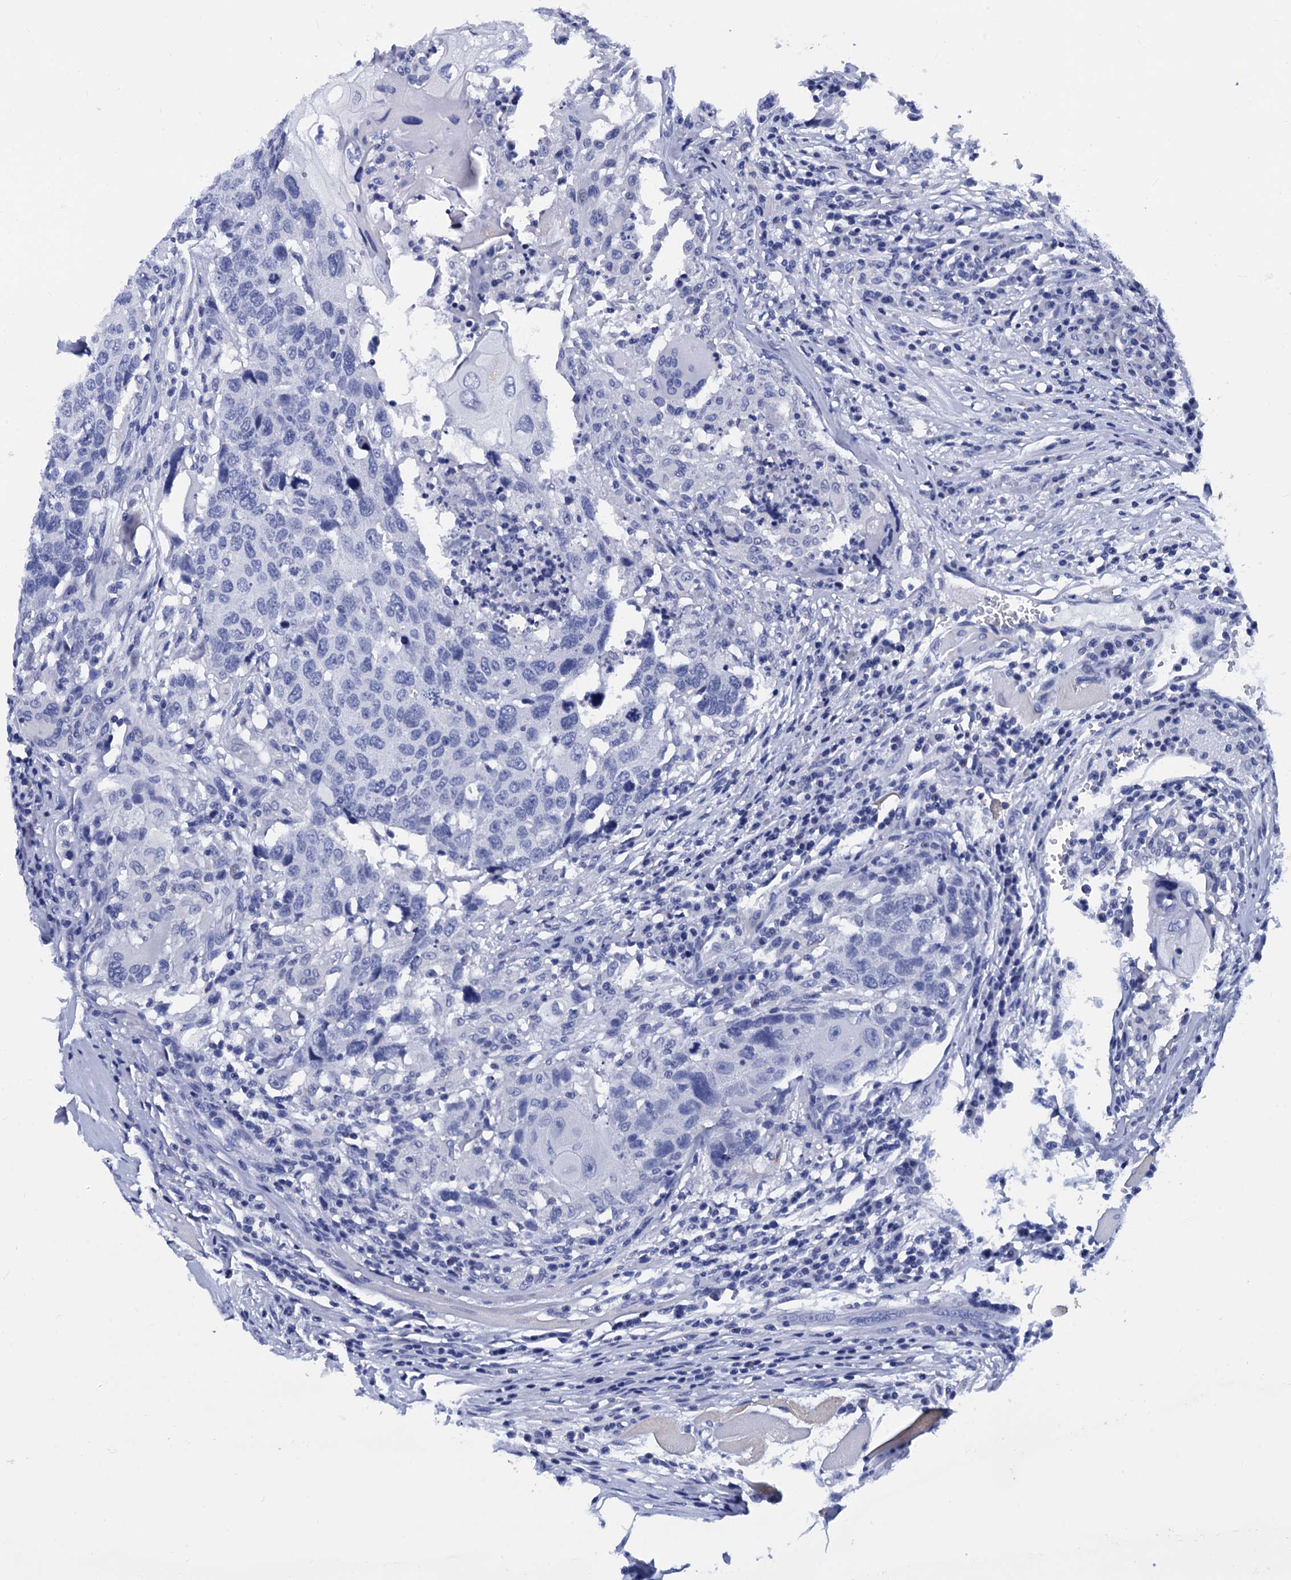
{"staining": {"intensity": "negative", "quantity": "none", "location": "none"}, "tissue": "head and neck cancer", "cell_type": "Tumor cells", "image_type": "cancer", "snomed": [{"axis": "morphology", "description": "Squamous cell carcinoma, NOS"}, {"axis": "topography", "description": "Head-Neck"}], "caption": "DAB (3,3'-diaminobenzidine) immunohistochemical staining of head and neck squamous cell carcinoma displays no significant expression in tumor cells.", "gene": "MYBPC3", "patient": {"sex": "male", "age": 66}}